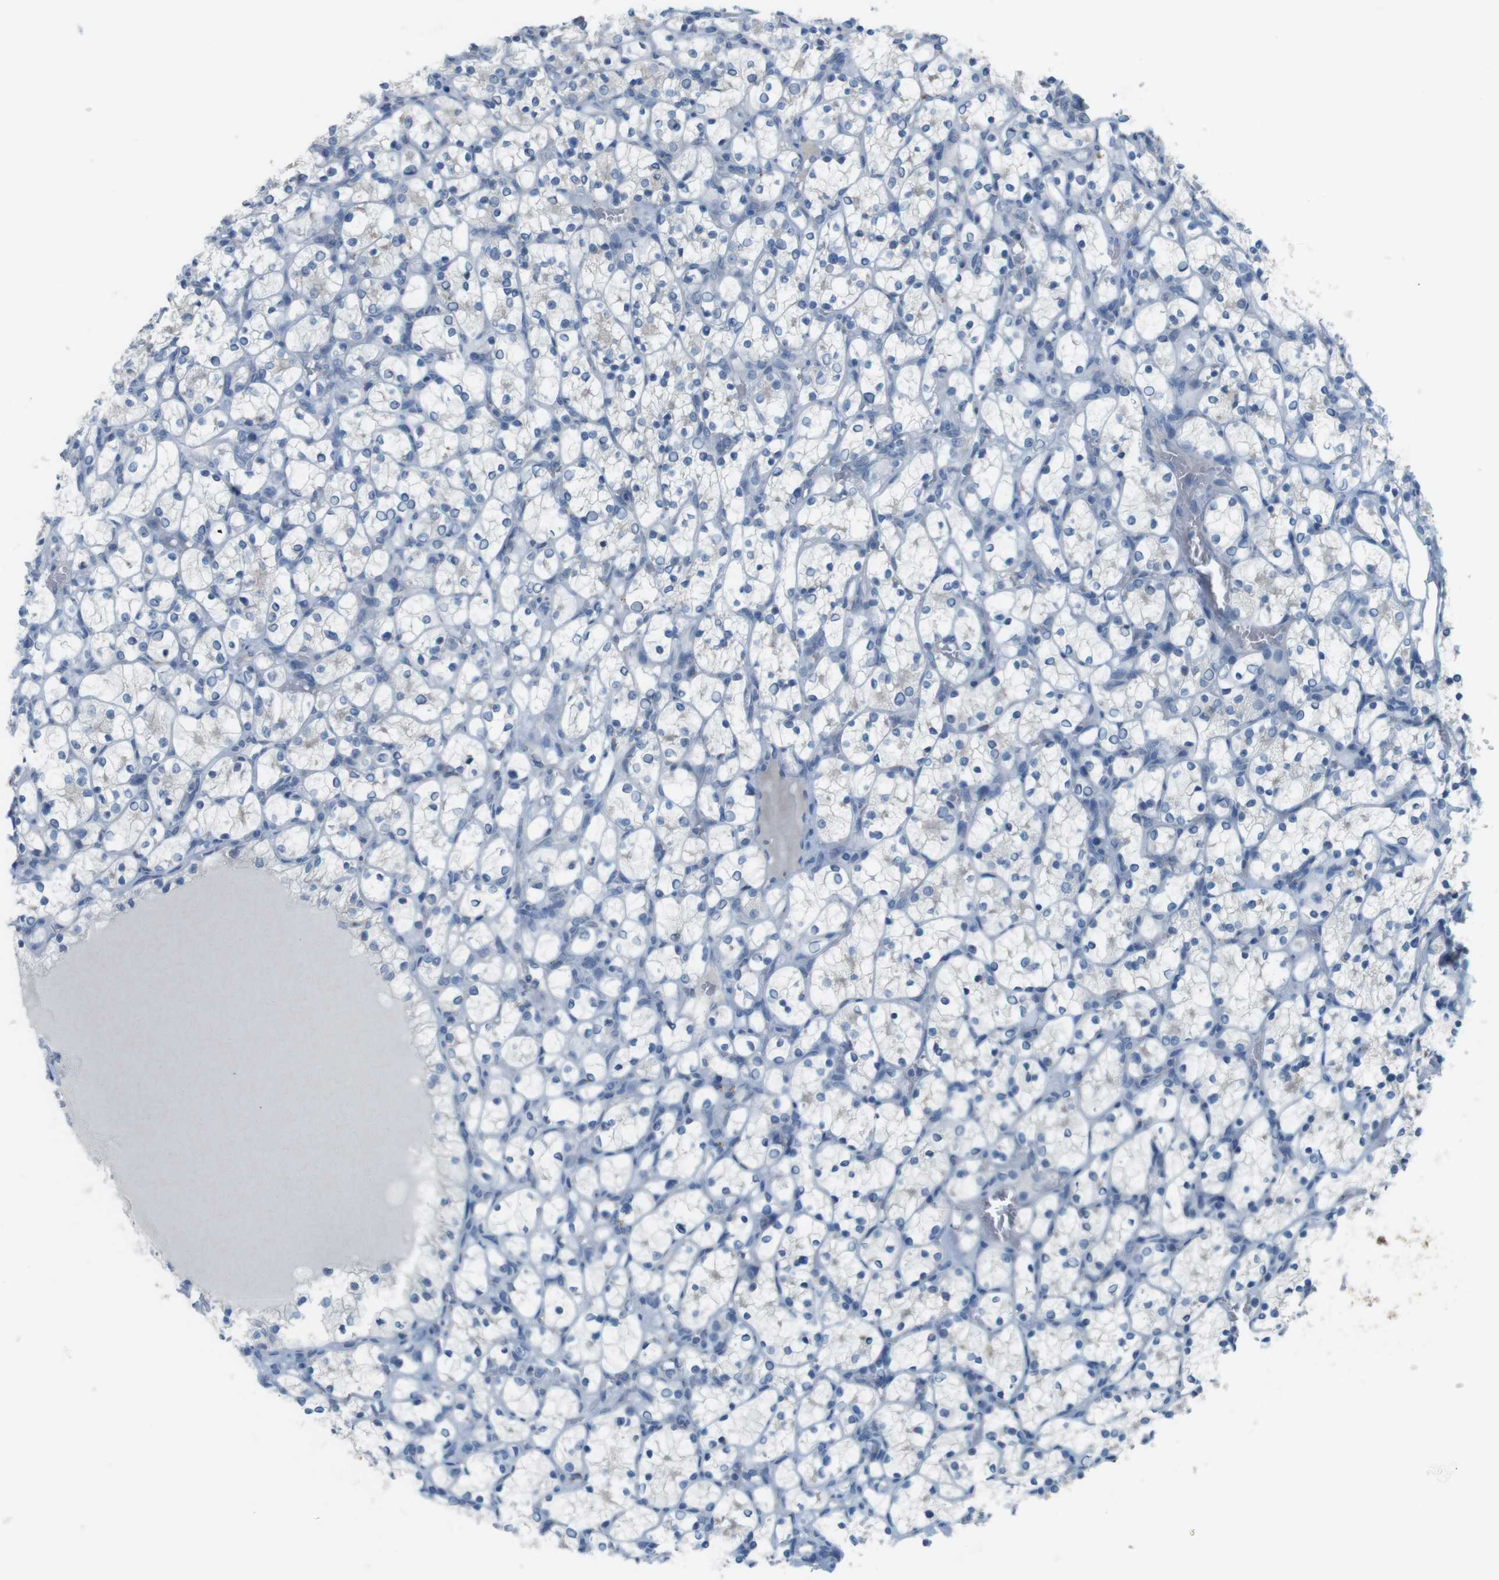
{"staining": {"intensity": "negative", "quantity": "none", "location": "none"}, "tissue": "renal cancer", "cell_type": "Tumor cells", "image_type": "cancer", "snomed": [{"axis": "morphology", "description": "Adenocarcinoma, NOS"}, {"axis": "topography", "description": "Kidney"}], "caption": "High magnification brightfield microscopy of renal adenocarcinoma stained with DAB (3,3'-diaminobenzidine) (brown) and counterstained with hematoxylin (blue): tumor cells show no significant expression.", "gene": "MUC5B", "patient": {"sex": "female", "age": 69}}